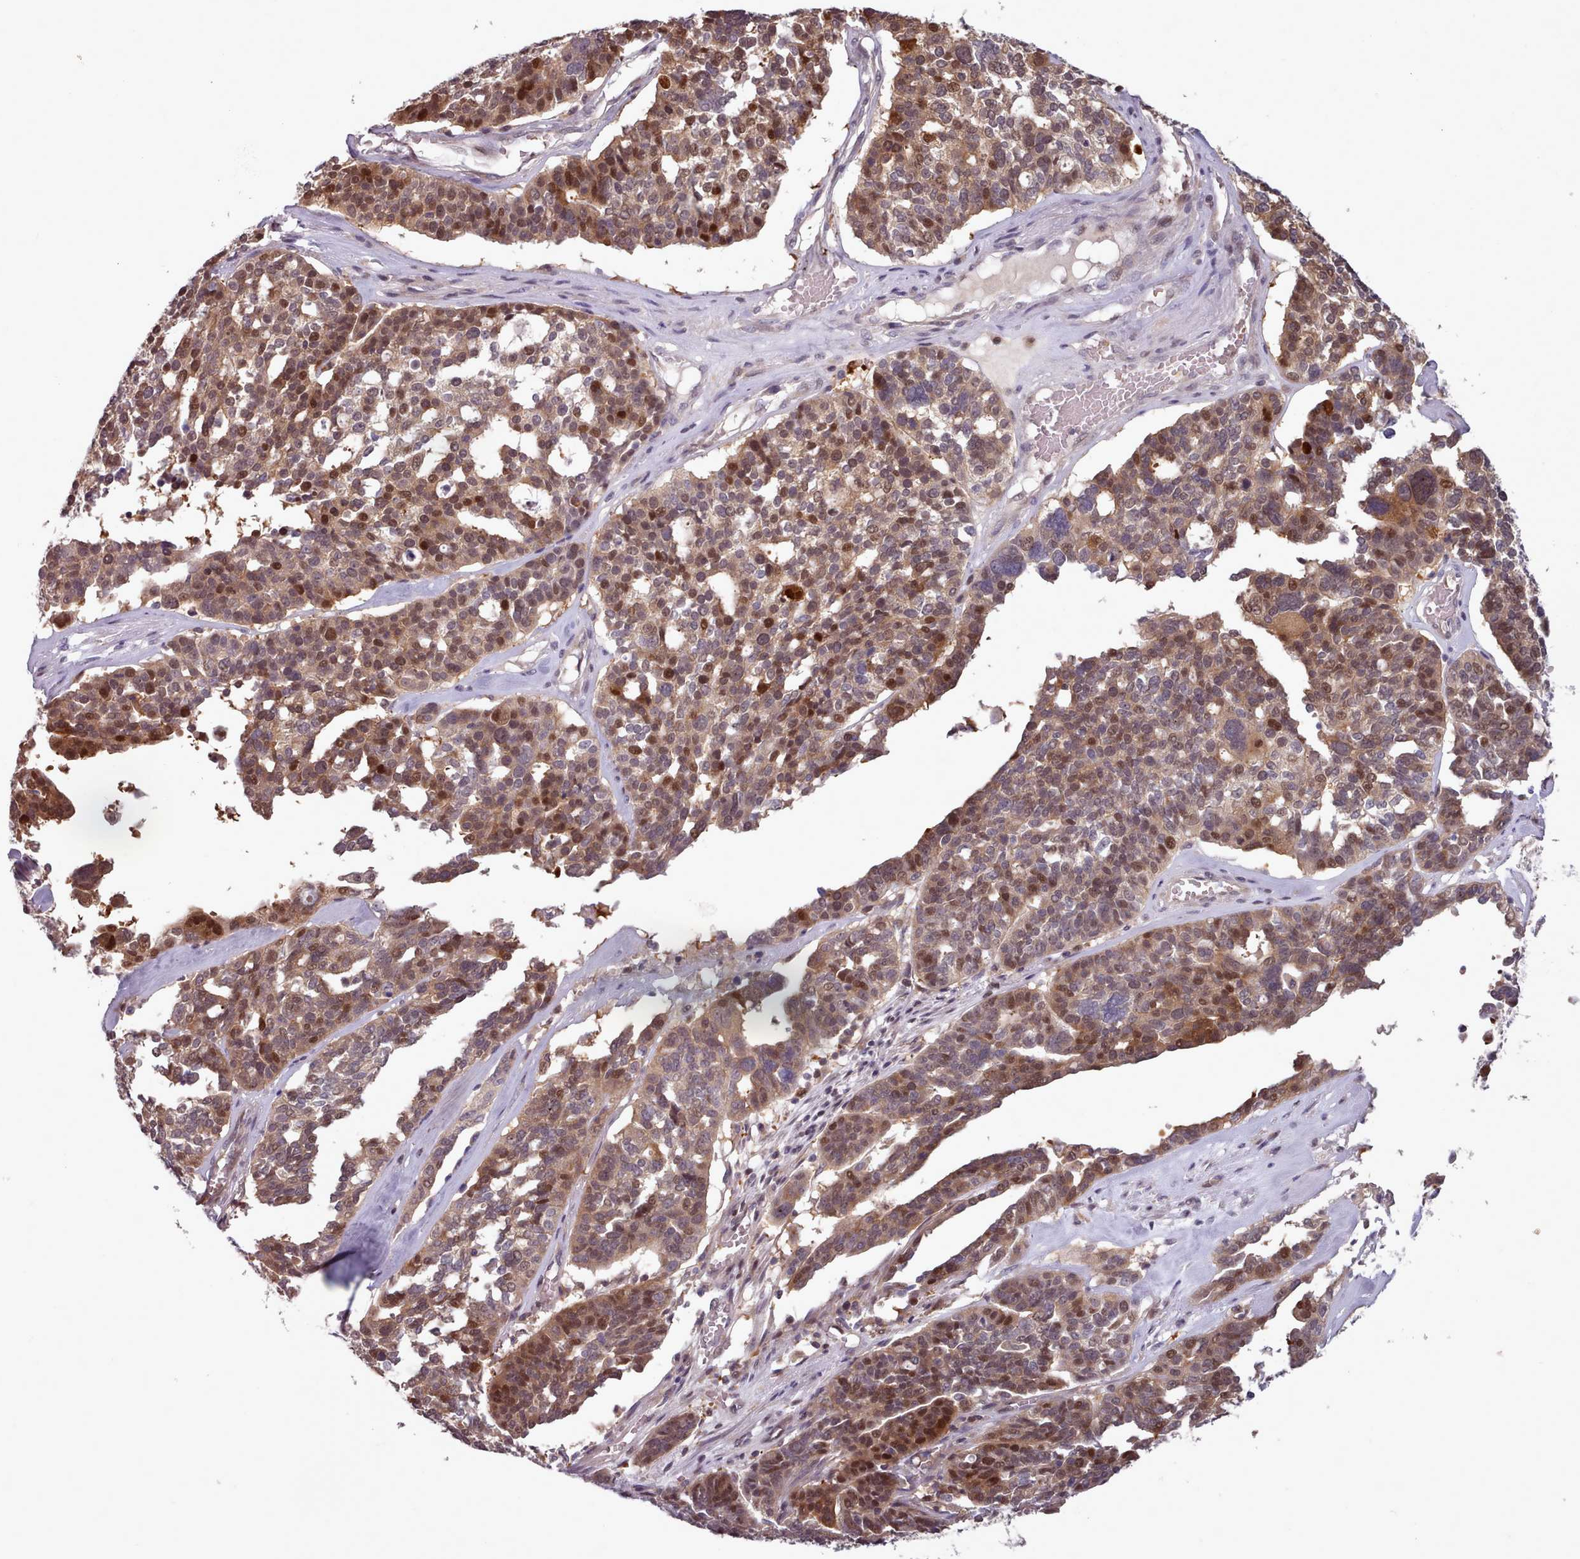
{"staining": {"intensity": "moderate", "quantity": ">75%", "location": "cytoplasmic/membranous,nuclear"}, "tissue": "ovarian cancer", "cell_type": "Tumor cells", "image_type": "cancer", "snomed": [{"axis": "morphology", "description": "Cystadenocarcinoma, serous, NOS"}, {"axis": "topography", "description": "Ovary"}], "caption": "Tumor cells demonstrate medium levels of moderate cytoplasmic/membranous and nuclear staining in about >75% of cells in human ovarian serous cystadenocarcinoma.", "gene": "CLNS1A", "patient": {"sex": "female", "age": 59}}